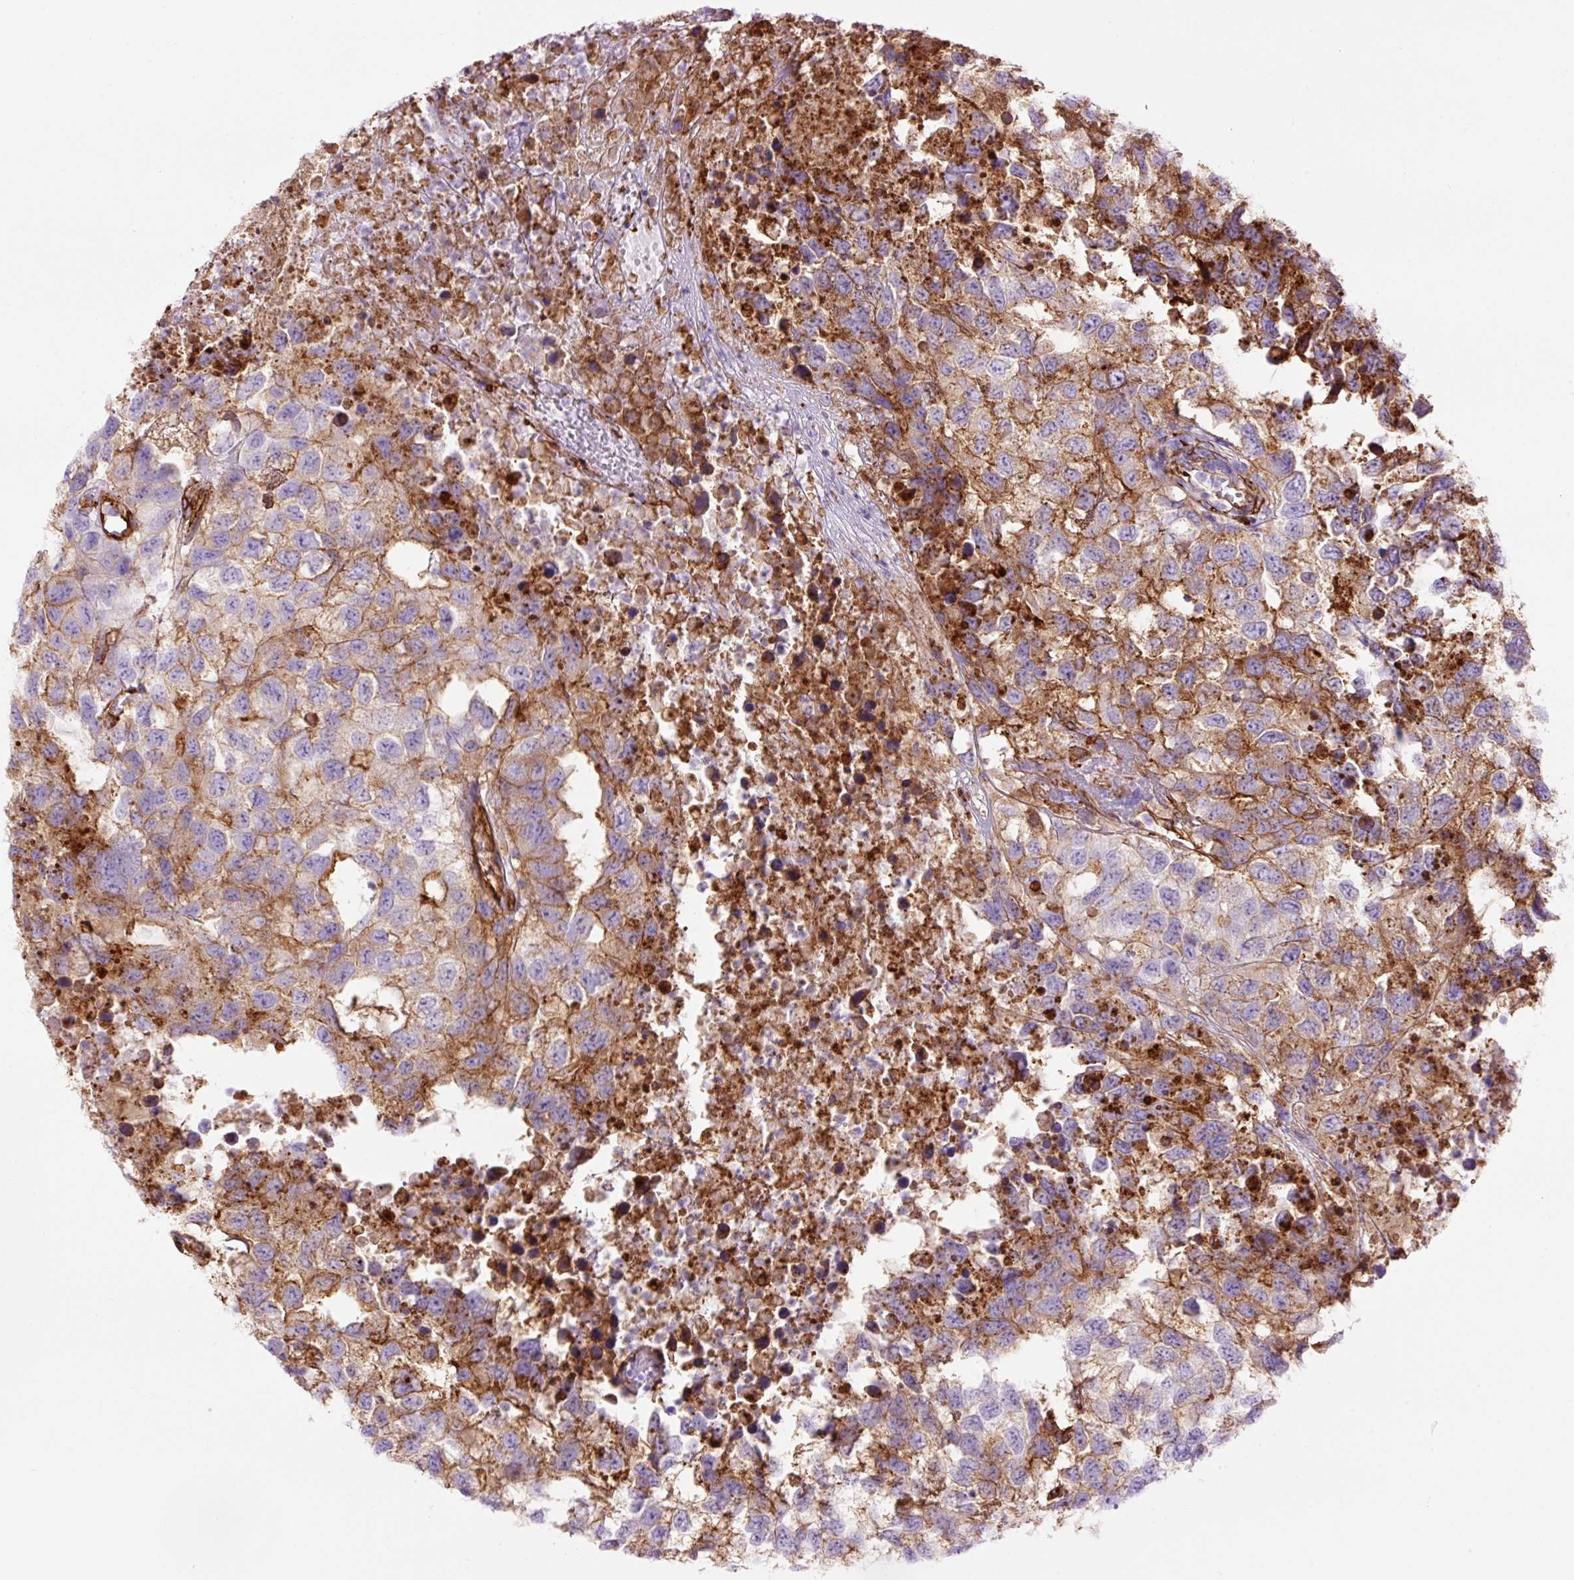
{"staining": {"intensity": "moderate", "quantity": "25%-75%", "location": "cytoplasmic/membranous"}, "tissue": "testis cancer", "cell_type": "Tumor cells", "image_type": "cancer", "snomed": [{"axis": "morphology", "description": "Carcinoma, Embryonal, NOS"}, {"axis": "topography", "description": "Testis"}], "caption": "Immunohistochemical staining of human testis embryonal carcinoma shows medium levels of moderate cytoplasmic/membranous protein positivity in approximately 25%-75% of tumor cells. The staining is performed using DAB brown chromogen to label protein expression. The nuclei are counter-stained blue using hematoxylin.", "gene": "CAV1", "patient": {"sex": "male", "age": 83}}